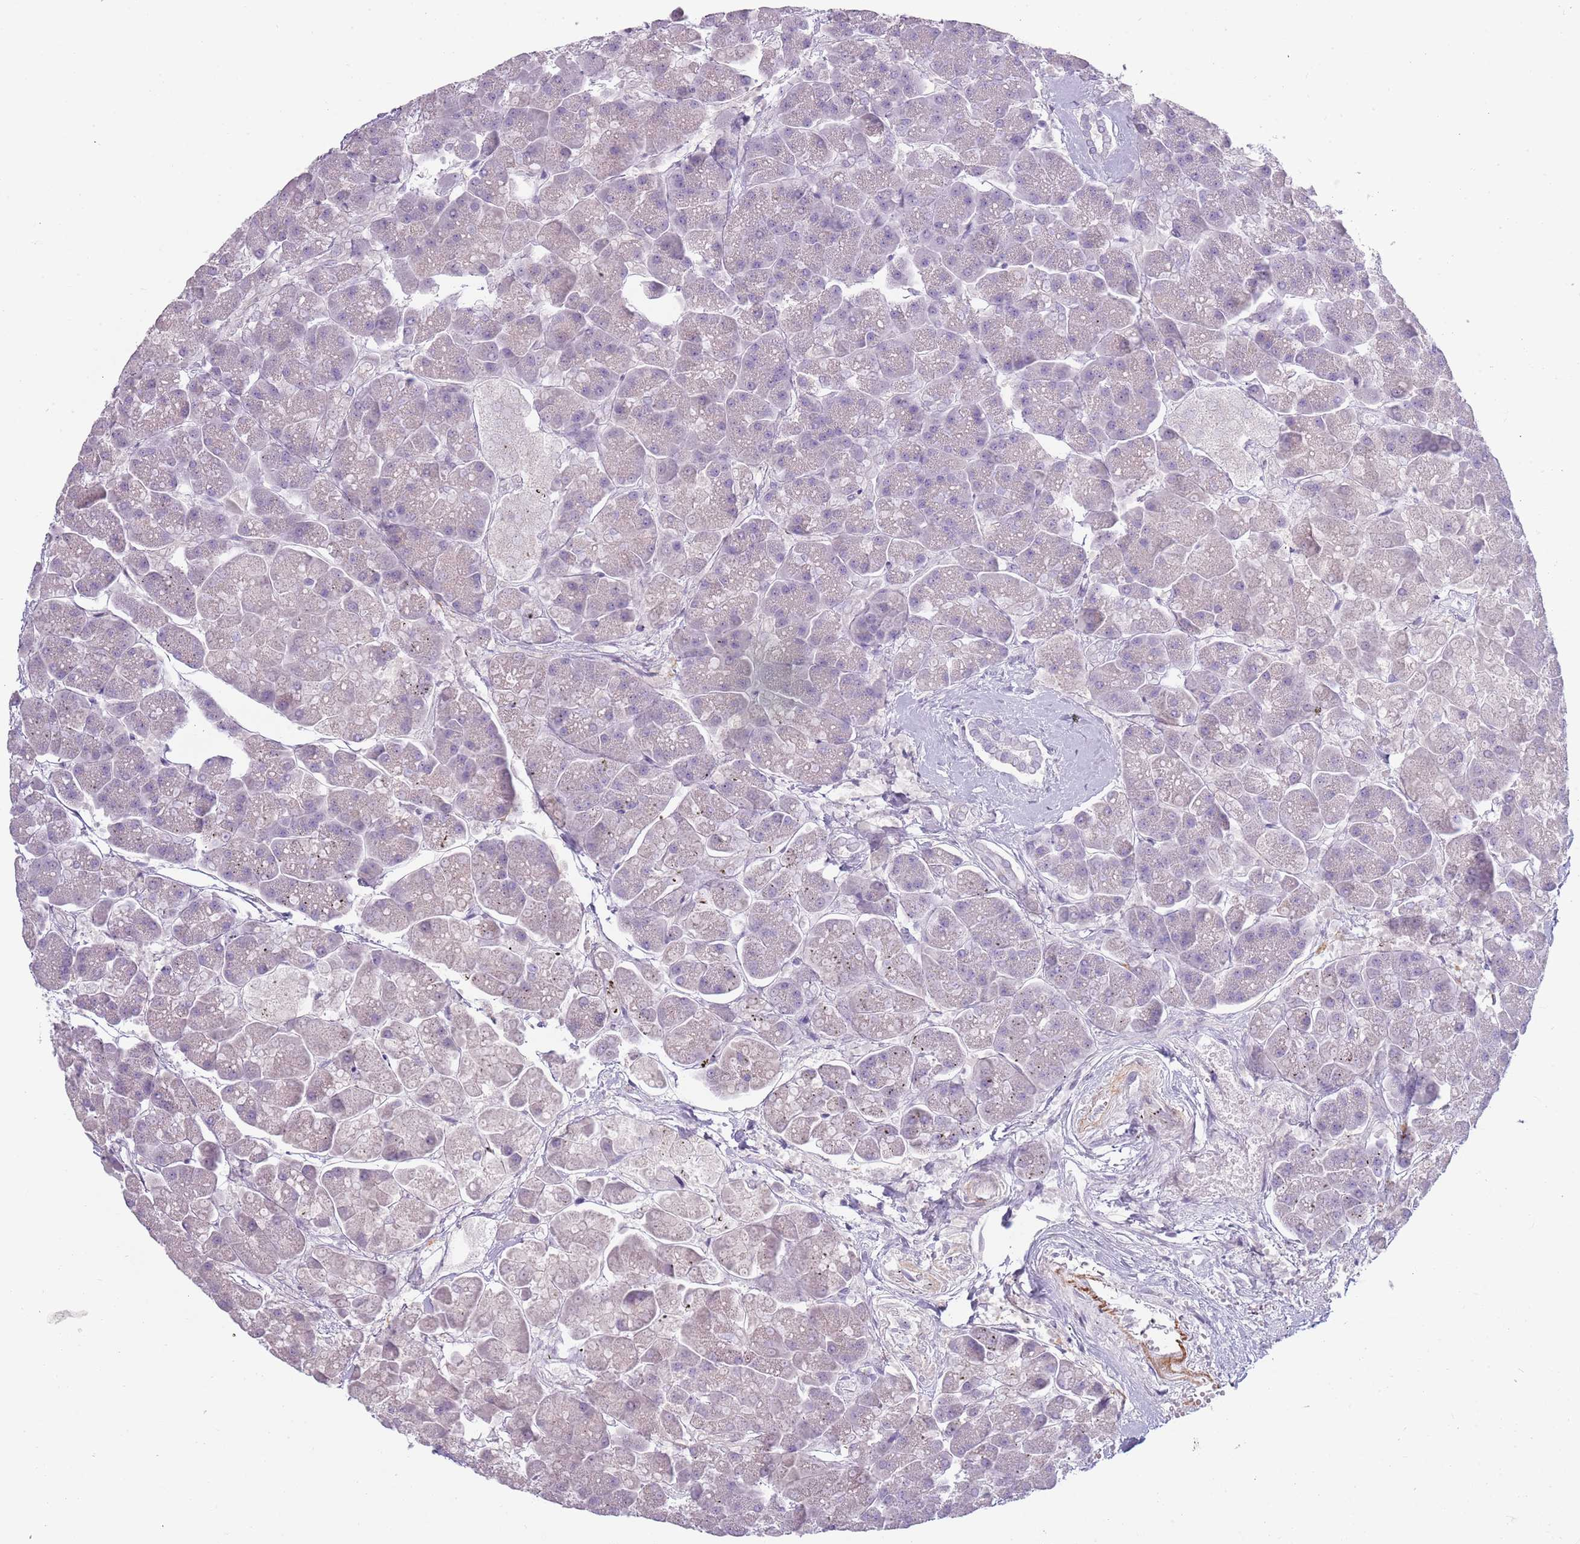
{"staining": {"intensity": "negative", "quantity": "none", "location": "none"}, "tissue": "pancreas", "cell_type": "Exocrine glandular cells", "image_type": "normal", "snomed": [{"axis": "morphology", "description": "Normal tissue, NOS"}, {"axis": "topography", "description": "Pancreas"}, {"axis": "topography", "description": "Peripheral nerve tissue"}], "caption": "Exocrine glandular cells show no significant protein positivity in normal pancreas. The staining is performed using DAB brown chromogen with nuclei counter-stained in using hematoxylin.", "gene": "TNFRSF6B", "patient": {"sex": "male", "age": 54}}